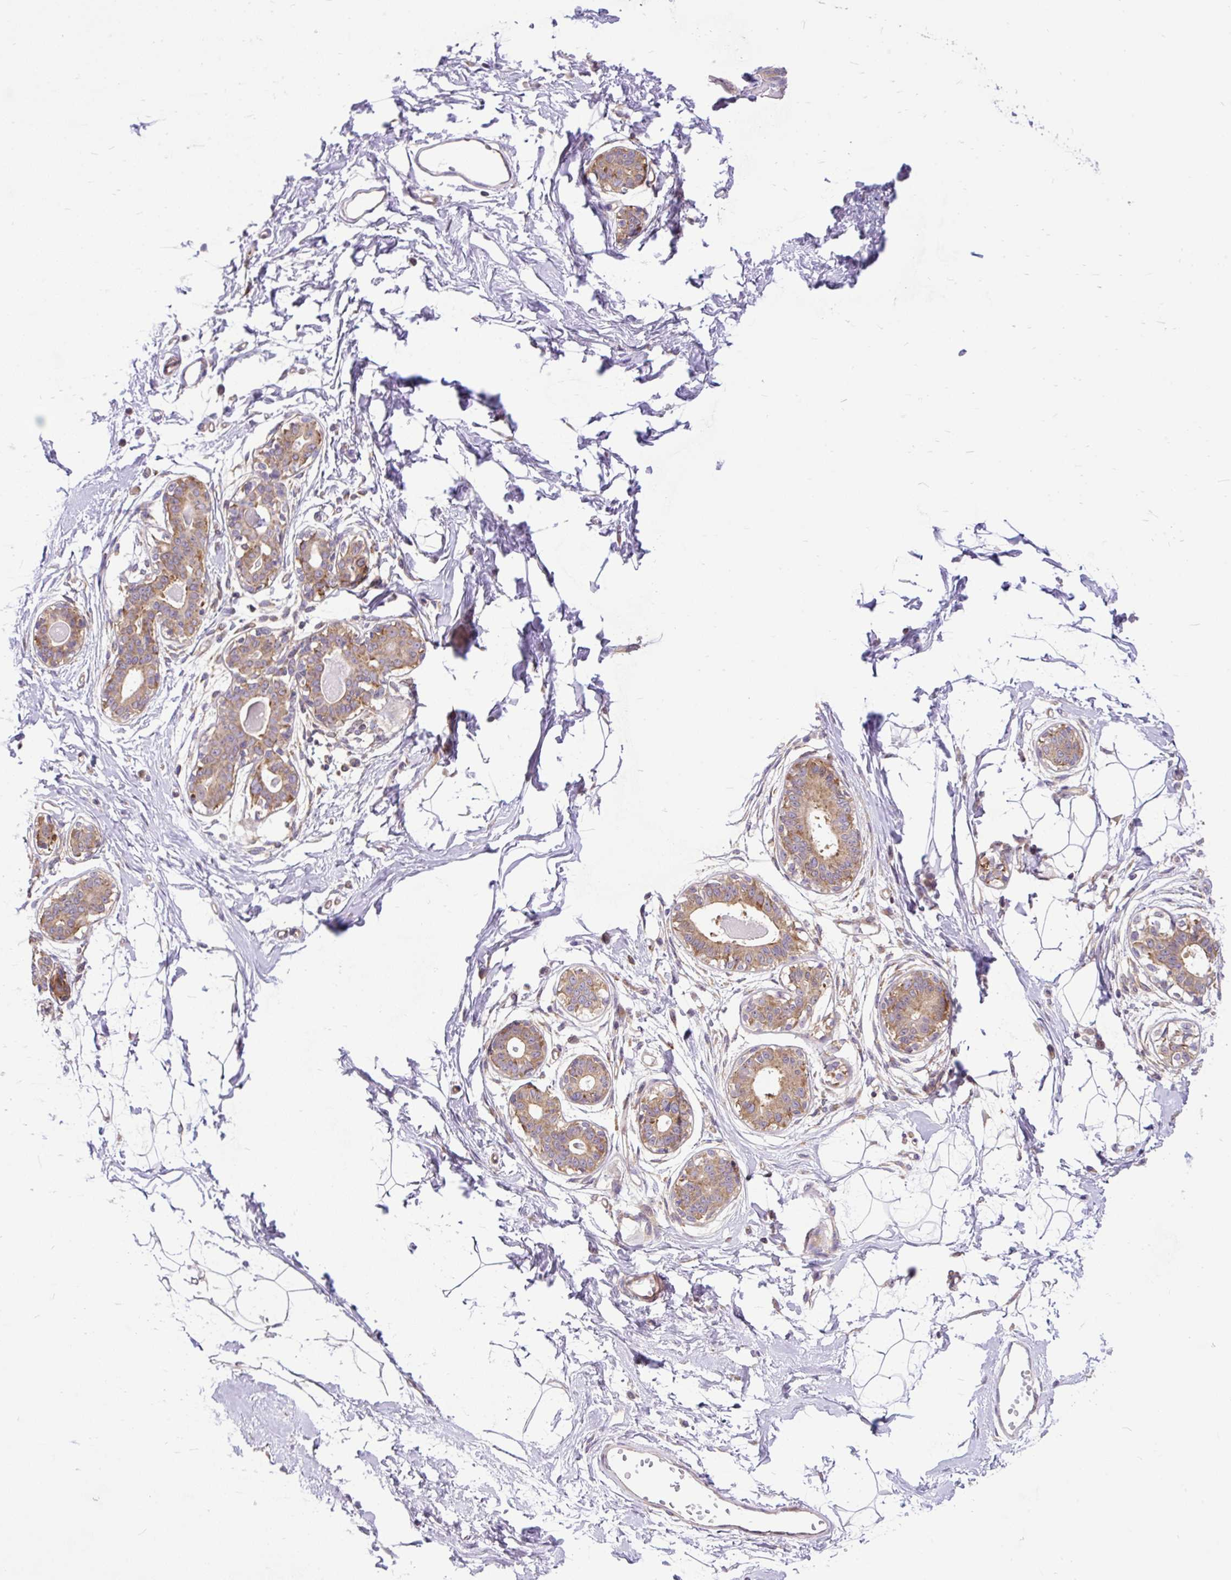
{"staining": {"intensity": "negative", "quantity": "none", "location": "none"}, "tissue": "breast", "cell_type": "Adipocytes", "image_type": "normal", "snomed": [{"axis": "morphology", "description": "Normal tissue, NOS"}, {"axis": "topography", "description": "Breast"}], "caption": "The histopathology image exhibits no significant staining in adipocytes of breast.", "gene": "TRIM17", "patient": {"sex": "female", "age": 45}}